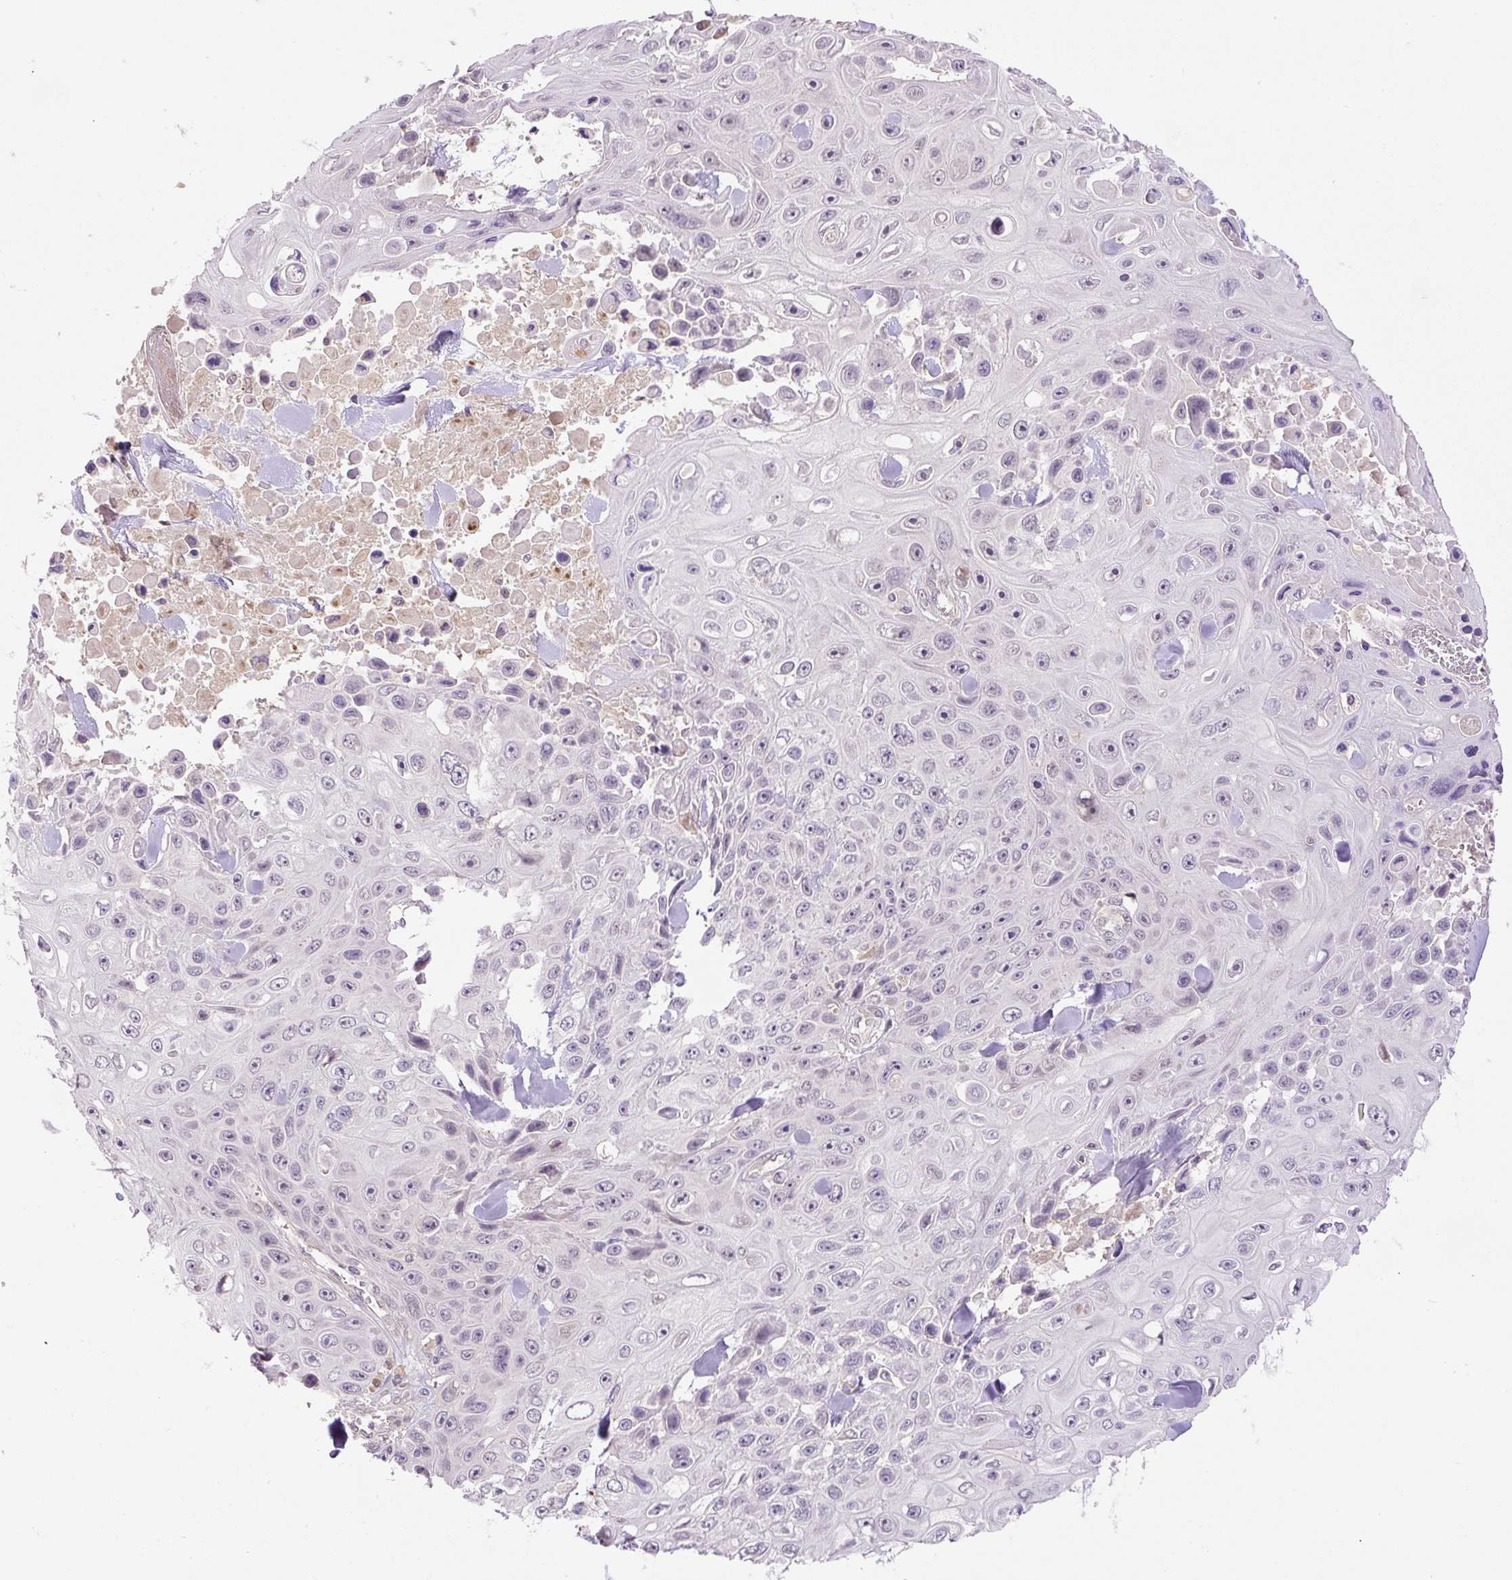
{"staining": {"intensity": "negative", "quantity": "none", "location": "none"}, "tissue": "skin cancer", "cell_type": "Tumor cells", "image_type": "cancer", "snomed": [{"axis": "morphology", "description": "Squamous cell carcinoma, NOS"}, {"axis": "topography", "description": "Skin"}], "caption": "This is an IHC histopathology image of skin squamous cell carcinoma. There is no expression in tumor cells.", "gene": "HABP4", "patient": {"sex": "male", "age": 82}}